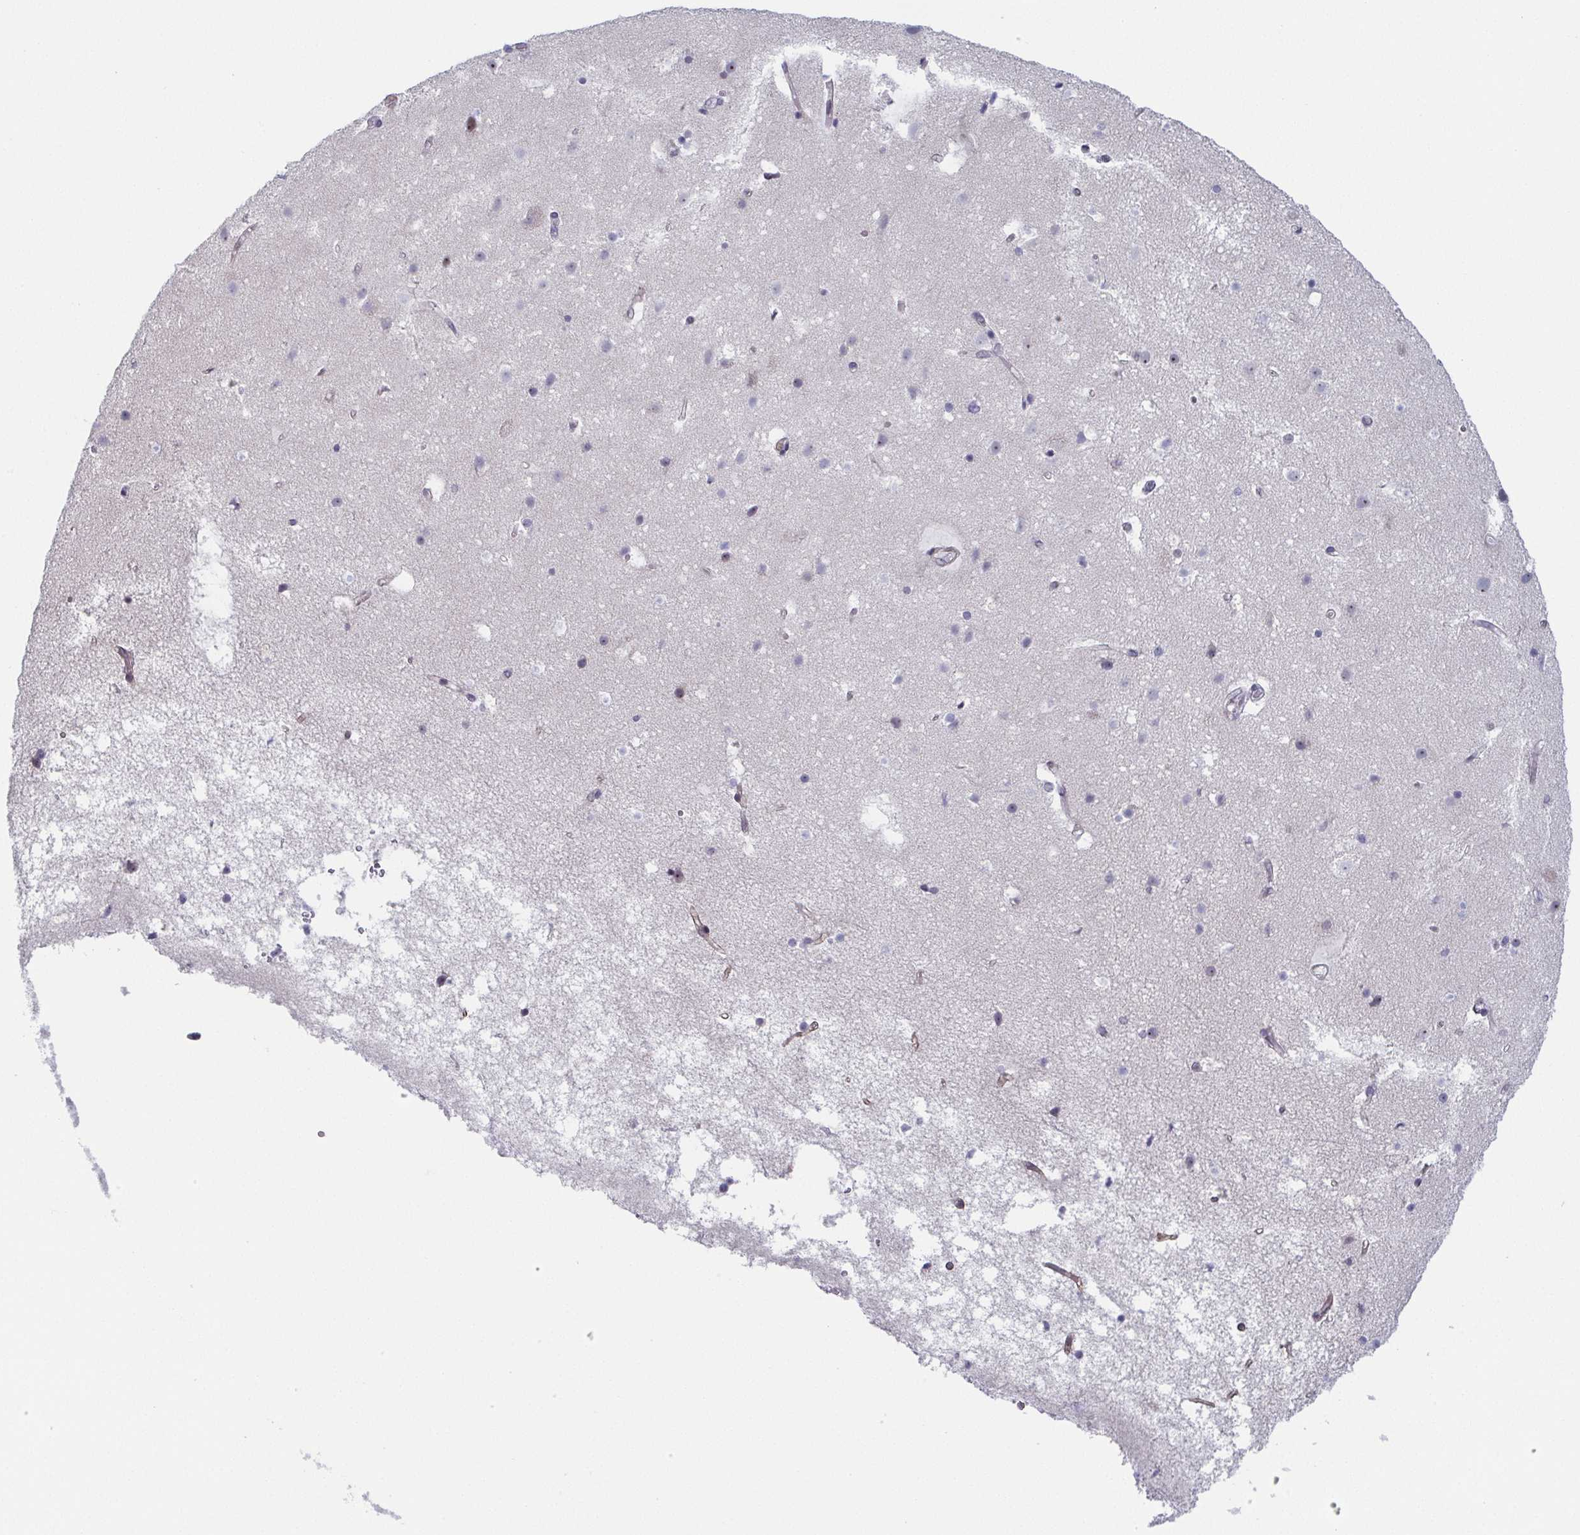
{"staining": {"intensity": "negative", "quantity": "none", "location": "none"}, "tissue": "cerebral cortex", "cell_type": "Endothelial cells", "image_type": "normal", "snomed": [{"axis": "morphology", "description": "Normal tissue, NOS"}, {"axis": "topography", "description": "Cerebral cortex"}], "caption": "Immunohistochemistry (IHC) photomicrograph of unremarkable cerebral cortex: cerebral cortex stained with DAB displays no significant protein positivity in endothelial cells.", "gene": "EXOSC7", "patient": {"sex": "female", "age": 52}}